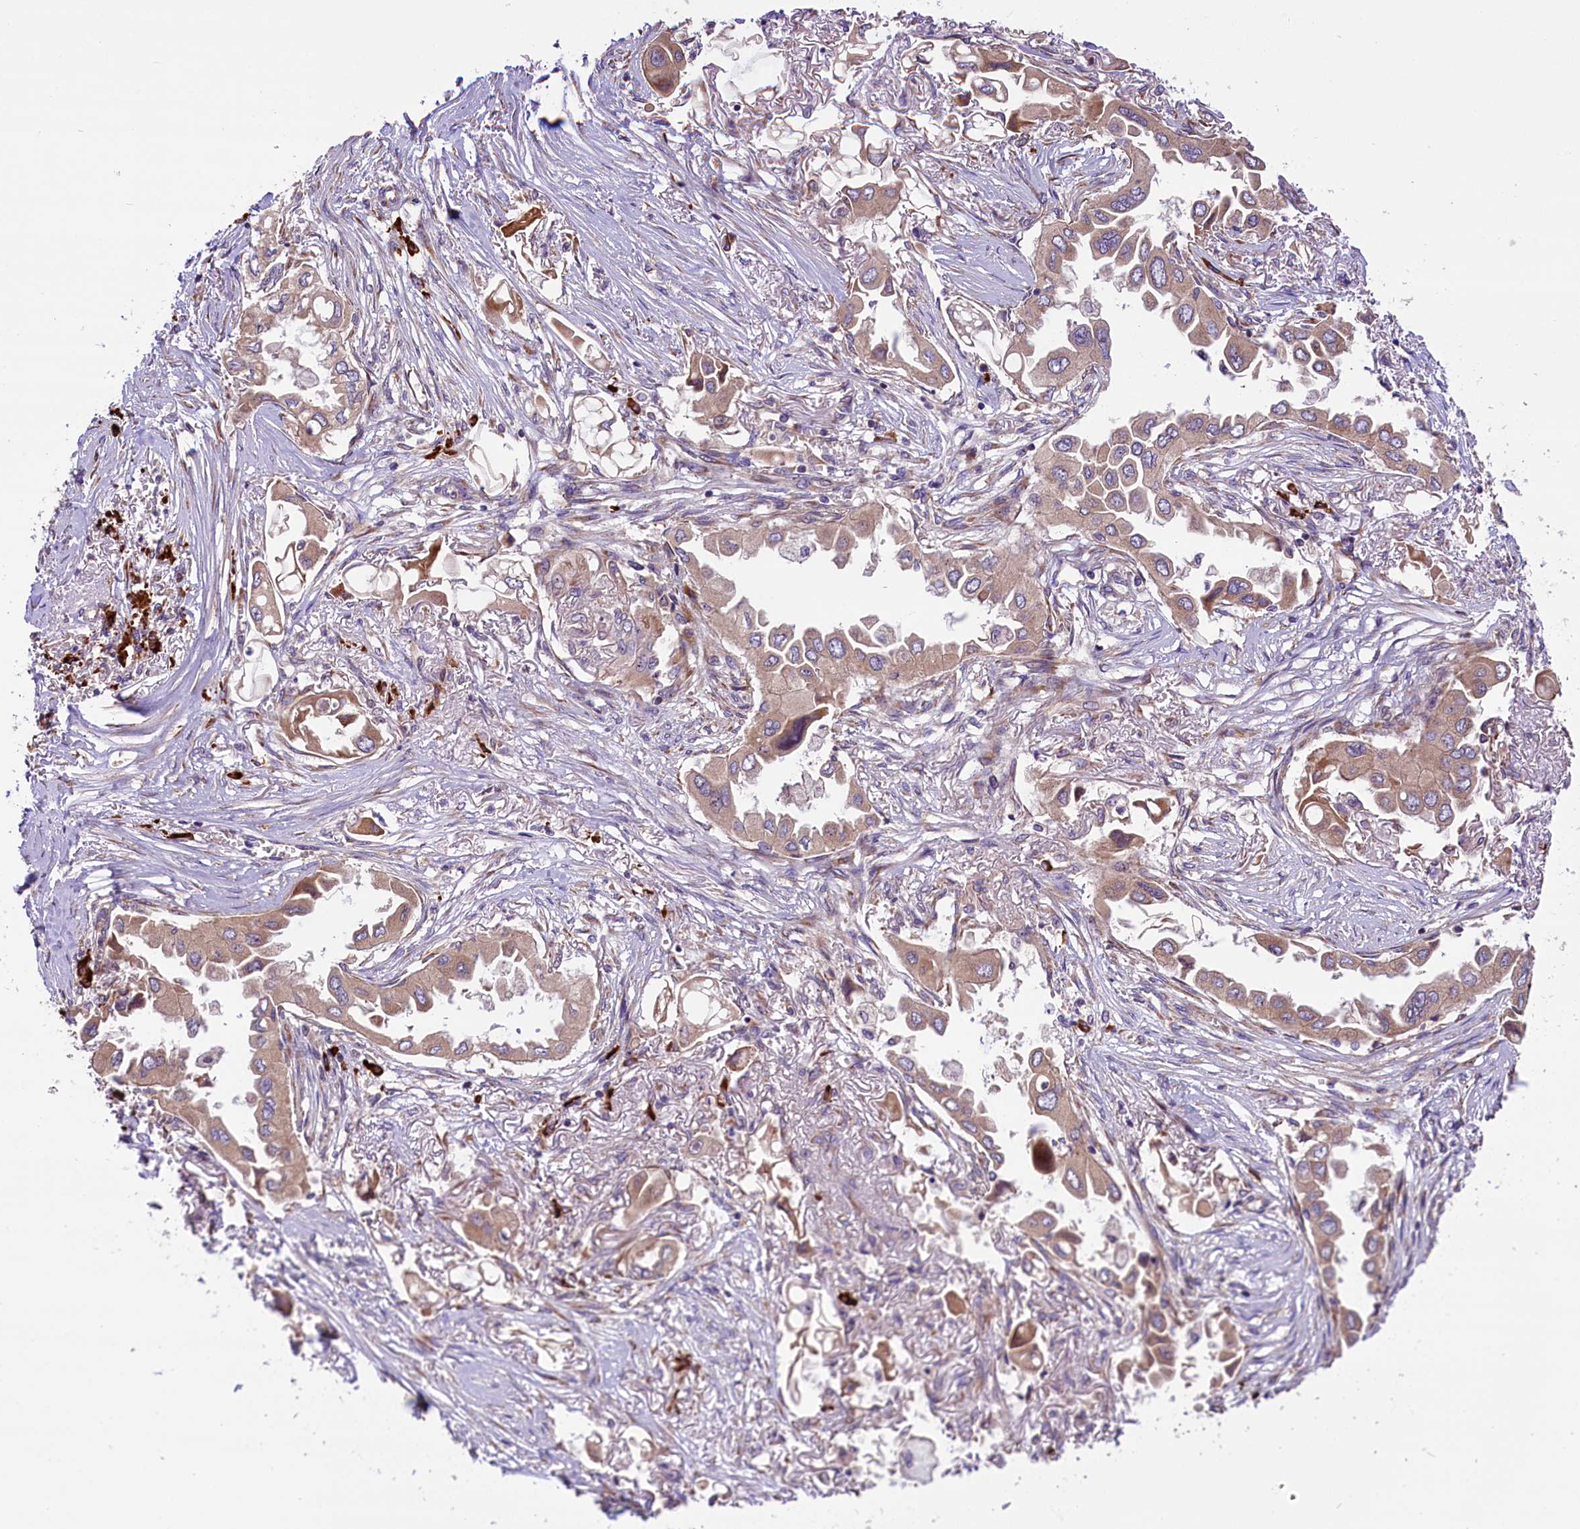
{"staining": {"intensity": "moderate", "quantity": ">75%", "location": "cytoplasmic/membranous"}, "tissue": "lung cancer", "cell_type": "Tumor cells", "image_type": "cancer", "snomed": [{"axis": "morphology", "description": "Adenocarcinoma, NOS"}, {"axis": "topography", "description": "Lung"}], "caption": "Moderate cytoplasmic/membranous protein staining is appreciated in approximately >75% of tumor cells in lung adenocarcinoma. The staining was performed using DAB, with brown indicating positive protein expression. Nuclei are stained blue with hematoxylin.", "gene": "FRY", "patient": {"sex": "female", "age": 76}}